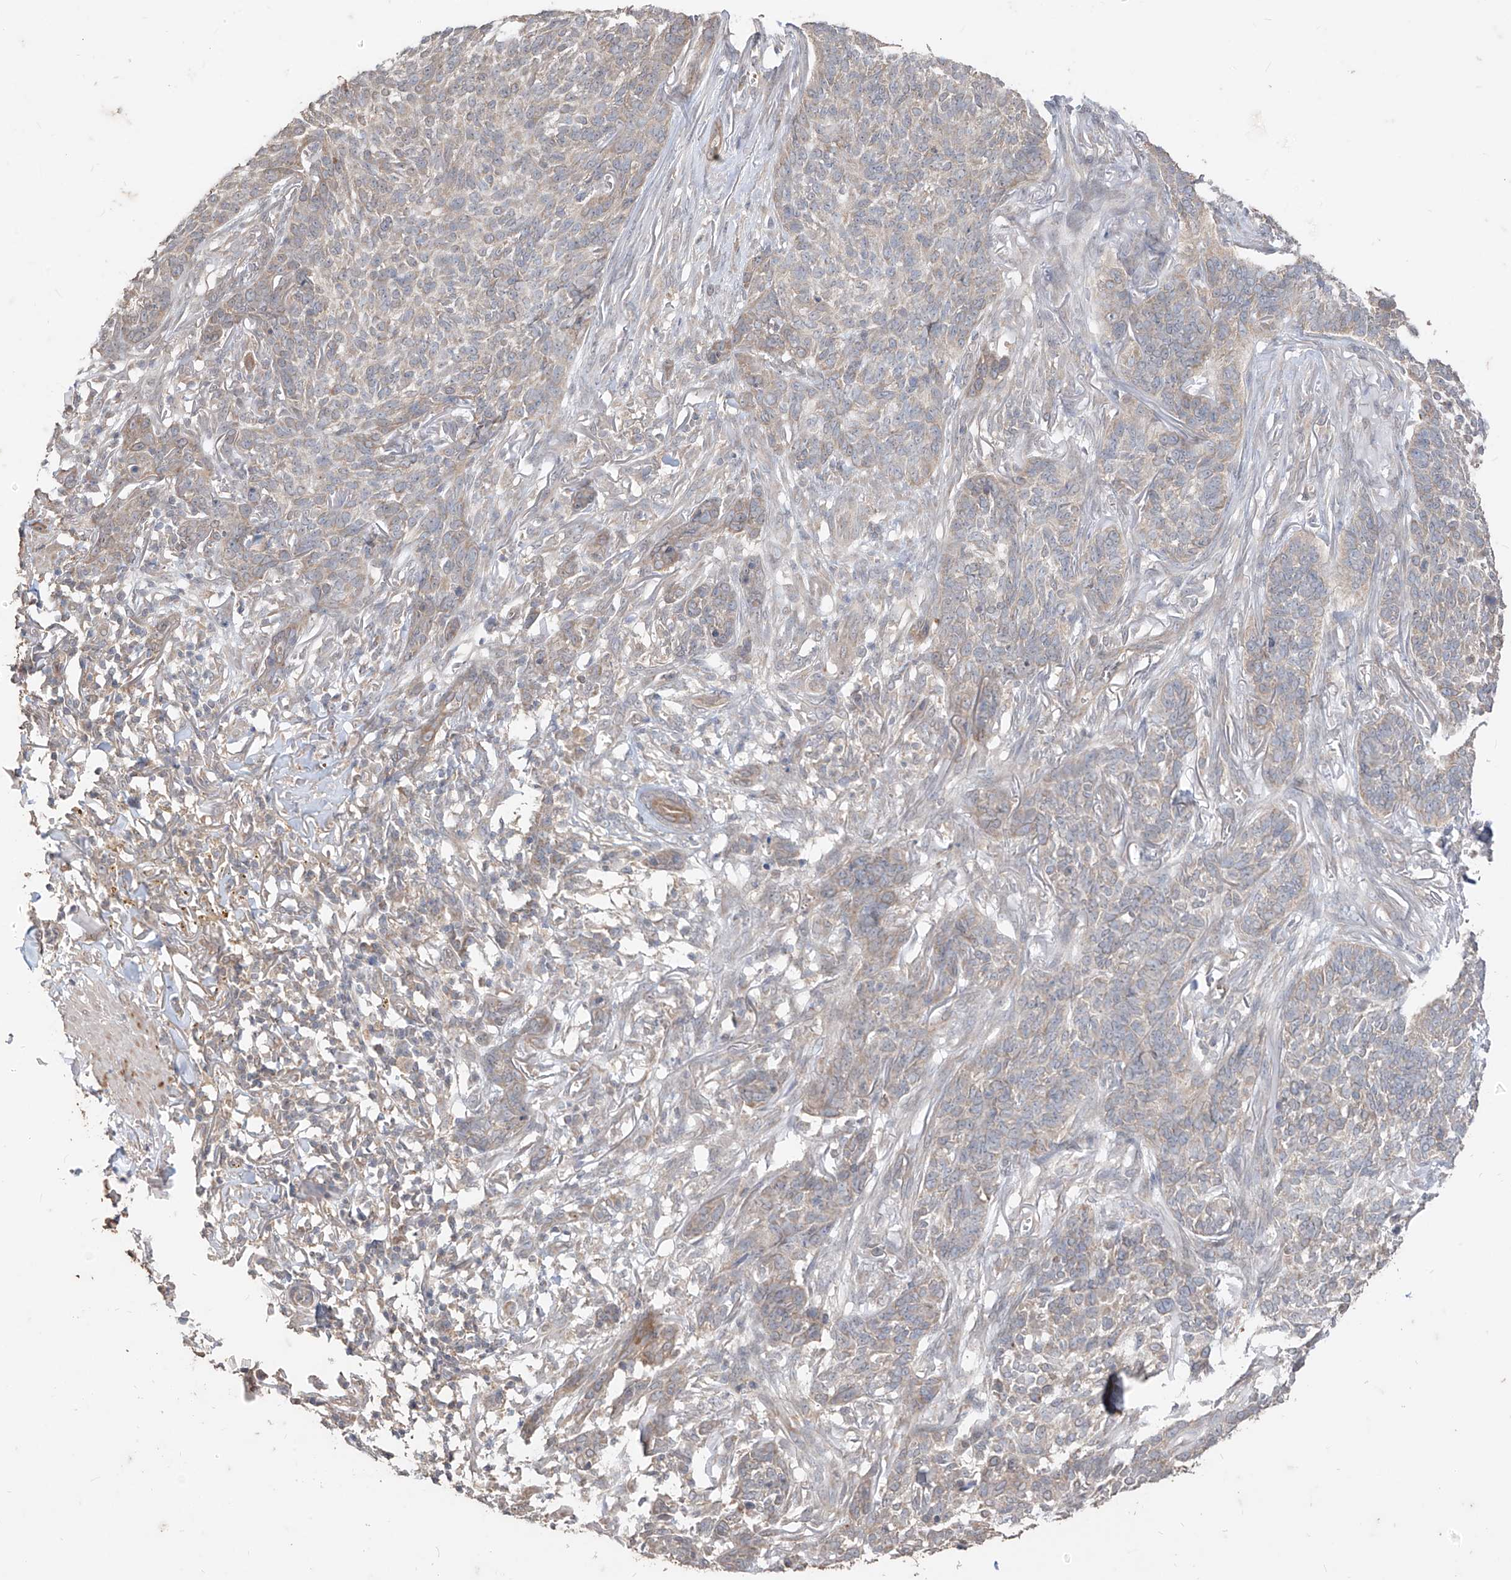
{"staining": {"intensity": "weak", "quantity": "<25%", "location": "cytoplasmic/membranous"}, "tissue": "skin cancer", "cell_type": "Tumor cells", "image_type": "cancer", "snomed": [{"axis": "morphology", "description": "Basal cell carcinoma"}, {"axis": "topography", "description": "Skin"}], "caption": "An image of human skin cancer is negative for staining in tumor cells. Brightfield microscopy of IHC stained with DAB (3,3'-diaminobenzidine) (brown) and hematoxylin (blue), captured at high magnification.", "gene": "MTUS2", "patient": {"sex": "male", "age": 85}}